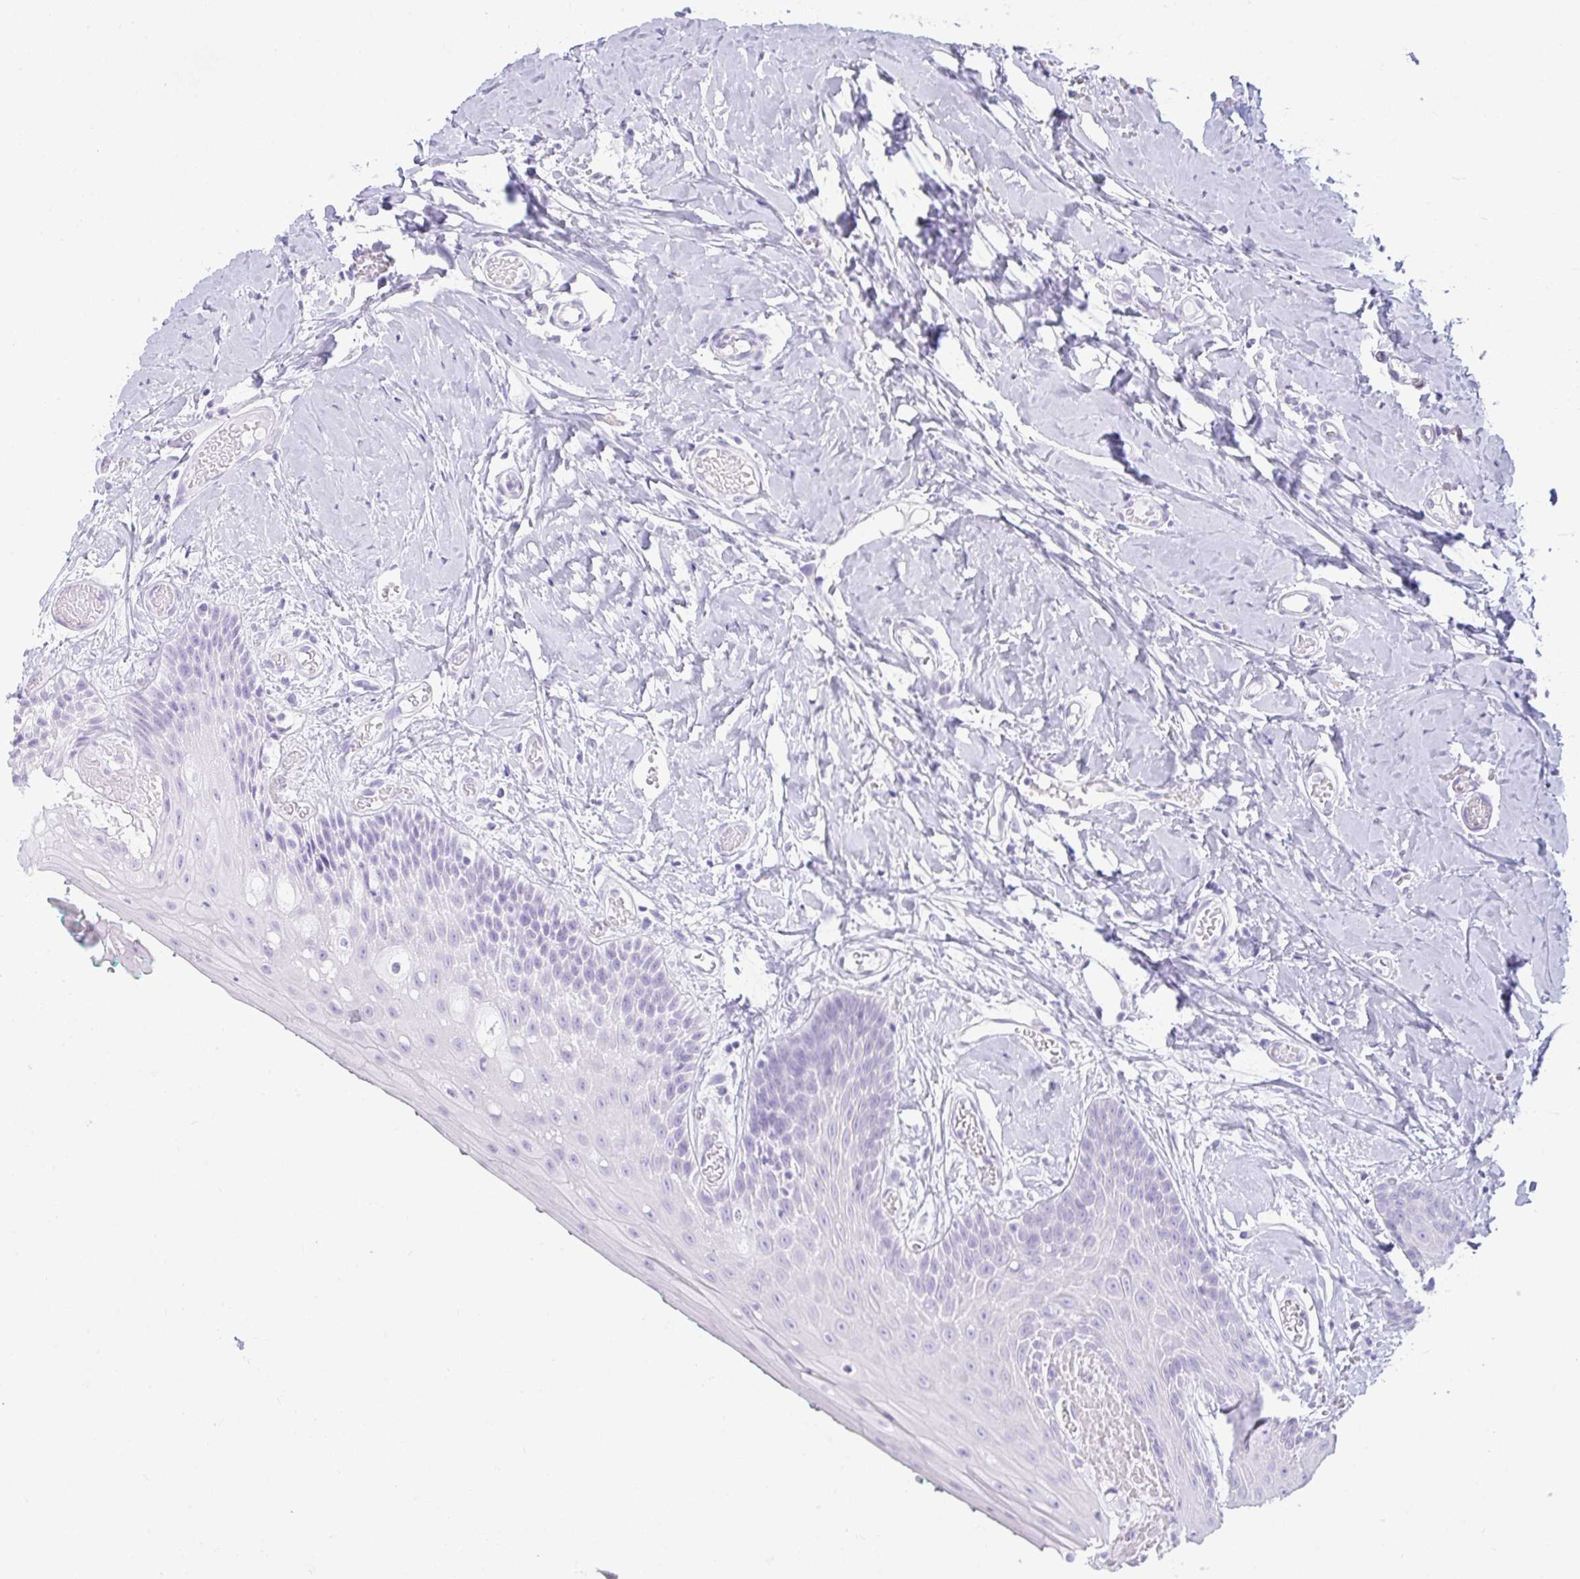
{"staining": {"intensity": "negative", "quantity": "none", "location": "none"}, "tissue": "oral mucosa", "cell_type": "Squamous epithelial cells", "image_type": "normal", "snomed": [{"axis": "morphology", "description": "Normal tissue, NOS"}, {"axis": "topography", "description": "Oral tissue"}, {"axis": "topography", "description": "Tounge, NOS"}], "caption": "Immunohistochemistry micrograph of normal oral mucosa stained for a protein (brown), which reveals no positivity in squamous epithelial cells. (DAB IHC with hematoxylin counter stain).", "gene": "RASL10A", "patient": {"sex": "female", "age": 62}}